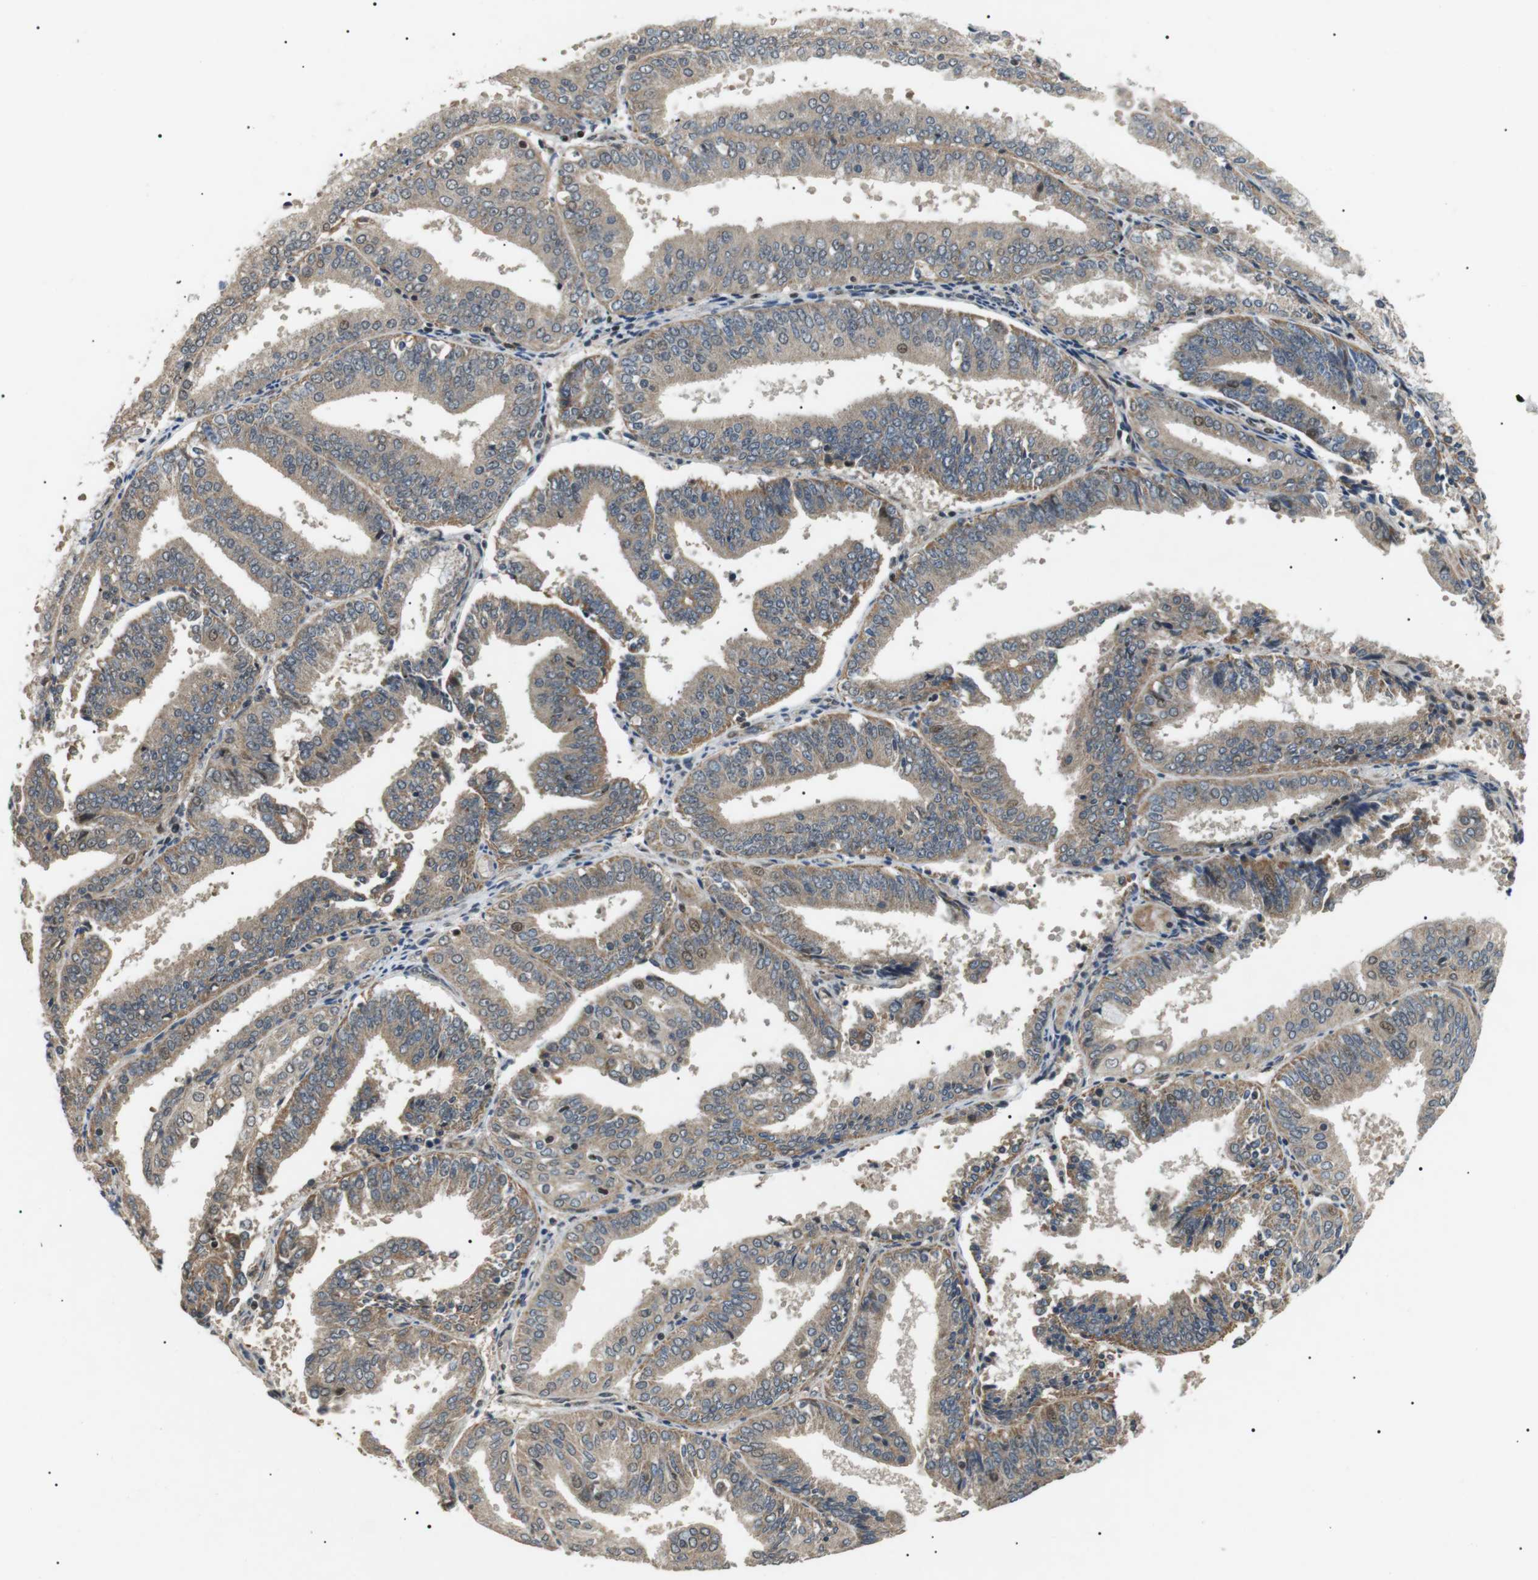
{"staining": {"intensity": "weak", "quantity": ">75%", "location": "cytoplasmic/membranous"}, "tissue": "endometrial cancer", "cell_type": "Tumor cells", "image_type": "cancer", "snomed": [{"axis": "morphology", "description": "Adenocarcinoma, NOS"}, {"axis": "topography", "description": "Endometrium"}], "caption": "Brown immunohistochemical staining in human endometrial adenocarcinoma shows weak cytoplasmic/membranous positivity in about >75% of tumor cells. (DAB (3,3'-diaminobenzidine) IHC with brightfield microscopy, high magnification).", "gene": "HSPA13", "patient": {"sex": "female", "age": 63}}